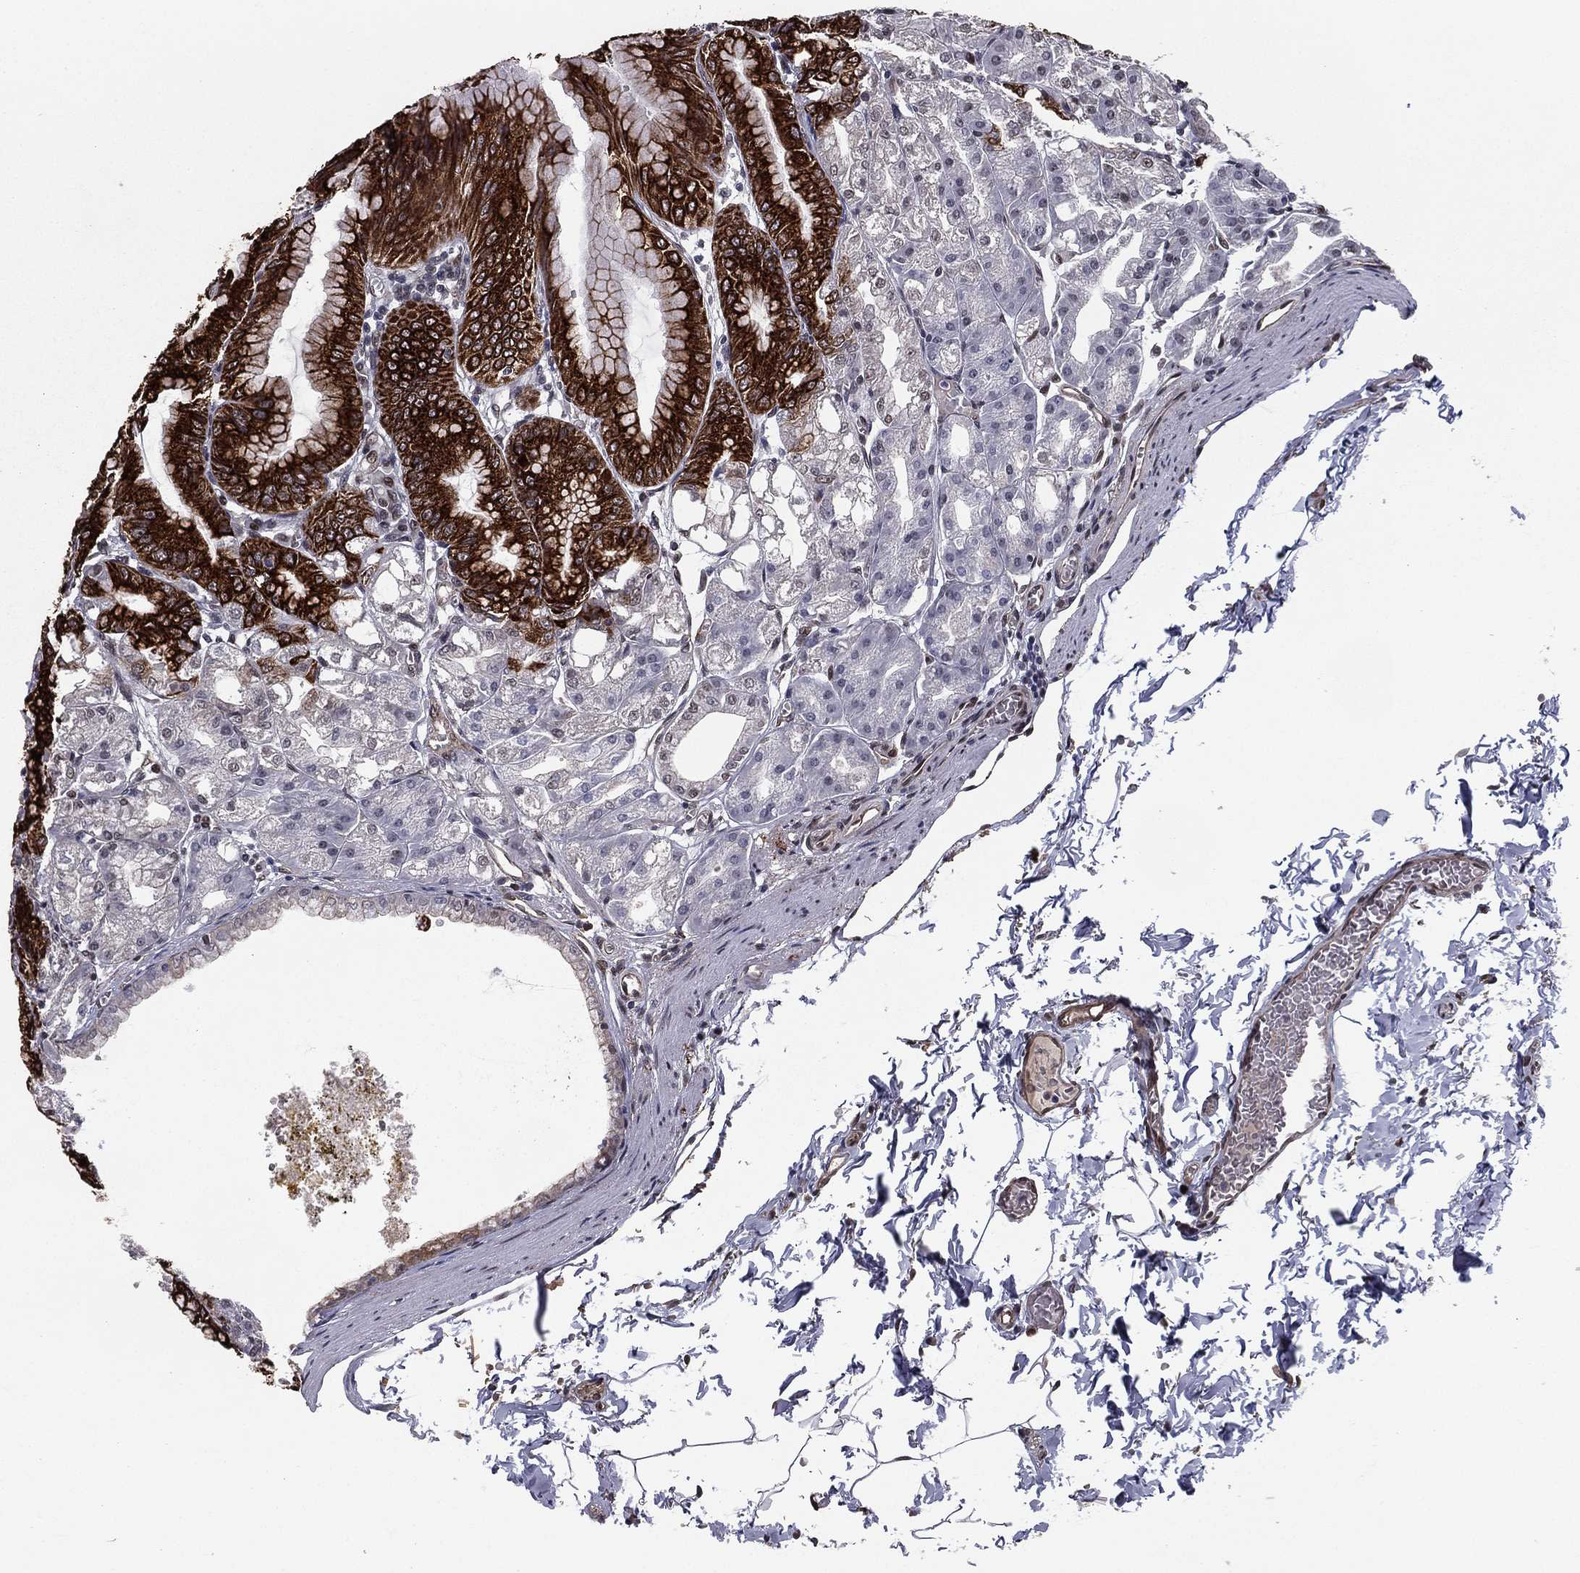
{"staining": {"intensity": "strong", "quantity": "<25%", "location": "cytoplasmic/membranous"}, "tissue": "stomach", "cell_type": "Glandular cells", "image_type": "normal", "snomed": [{"axis": "morphology", "description": "Normal tissue, NOS"}, {"axis": "topography", "description": "Stomach"}], "caption": "Immunohistochemistry (DAB (3,3'-diaminobenzidine)) staining of normal stomach exhibits strong cytoplasmic/membranous protein staining in approximately <25% of glandular cells.", "gene": "RARB", "patient": {"sex": "male", "age": 71}}